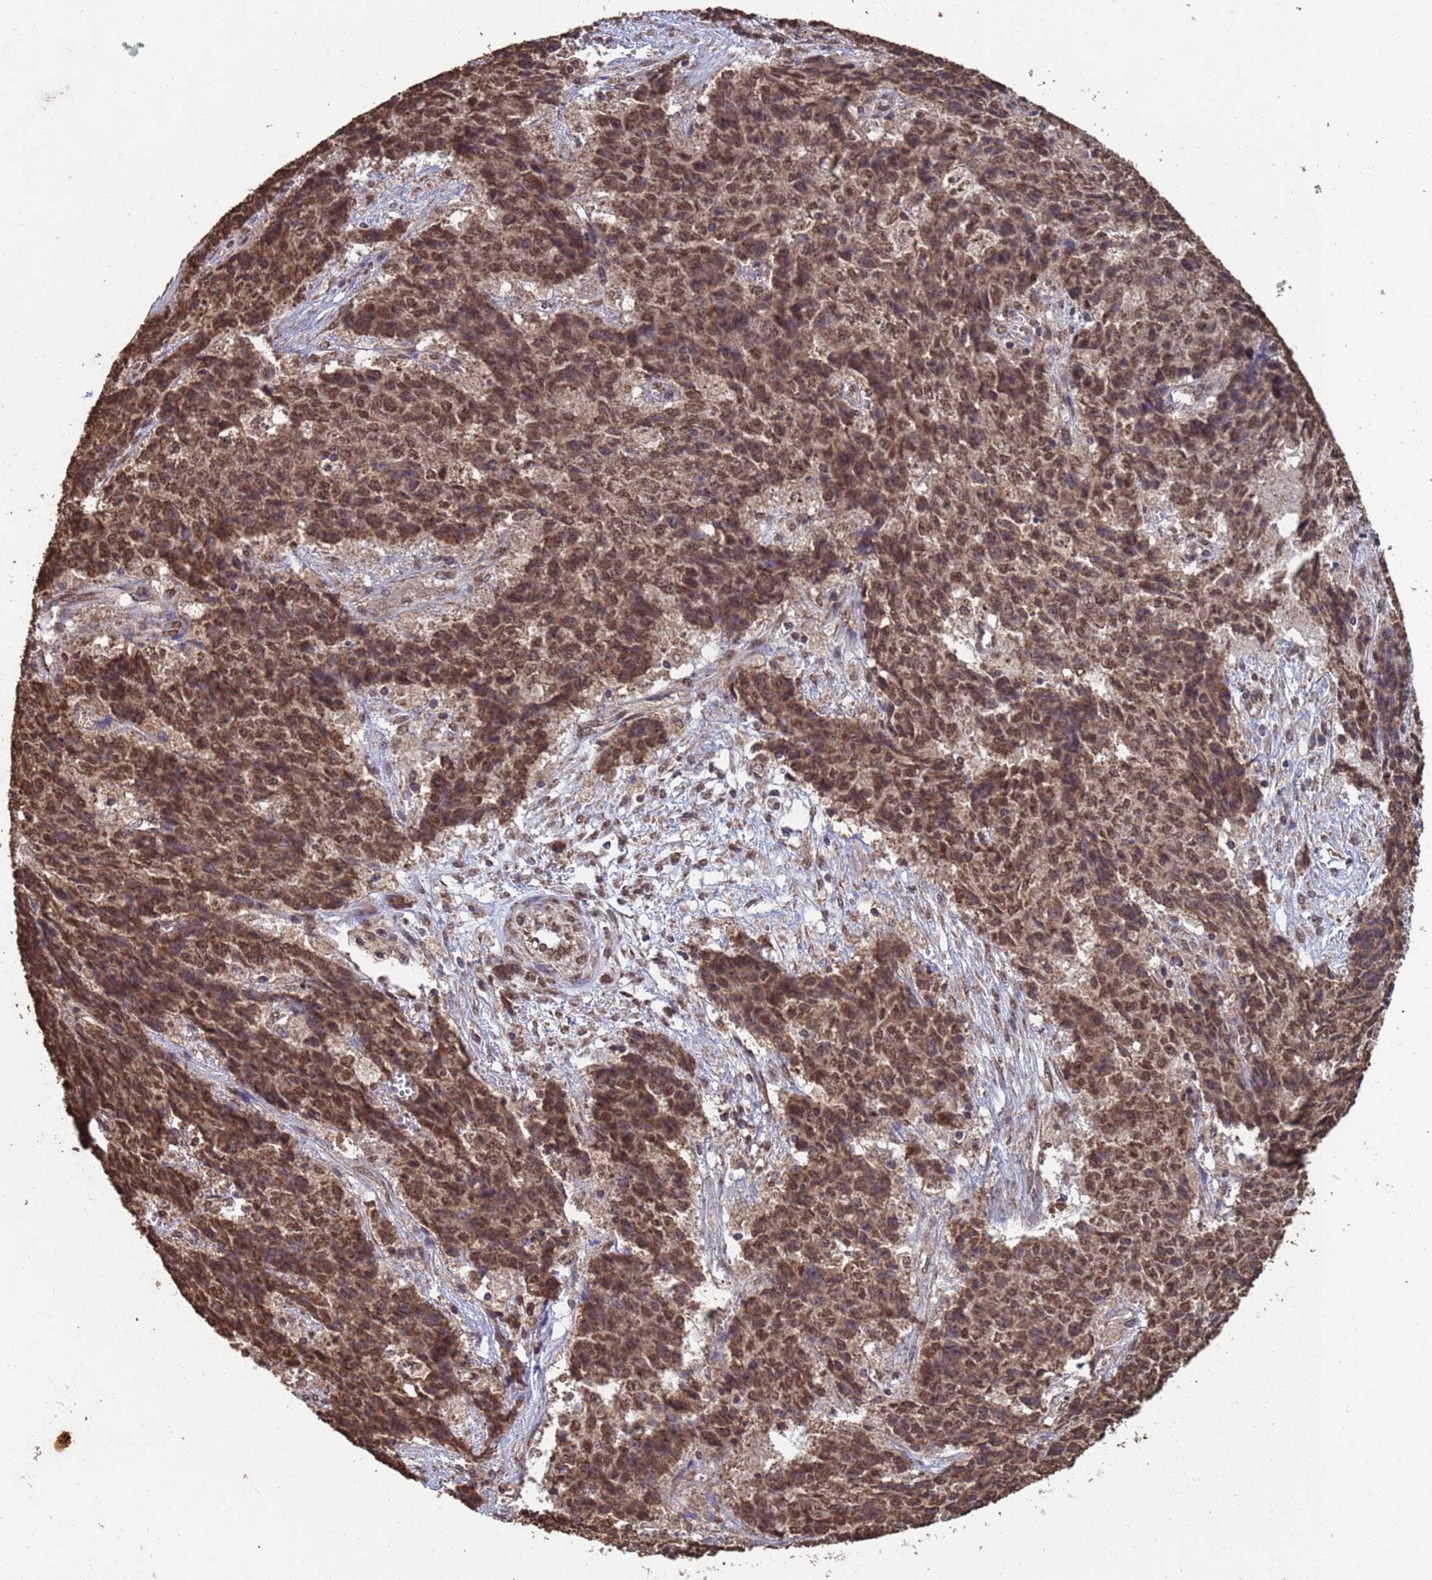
{"staining": {"intensity": "moderate", "quantity": ">75%", "location": "nuclear"}, "tissue": "ovarian cancer", "cell_type": "Tumor cells", "image_type": "cancer", "snomed": [{"axis": "morphology", "description": "Carcinoma, endometroid"}, {"axis": "topography", "description": "Ovary"}], "caption": "Endometroid carcinoma (ovarian) stained with a brown dye reveals moderate nuclear positive expression in approximately >75% of tumor cells.", "gene": "HDAC10", "patient": {"sex": "female", "age": 42}}